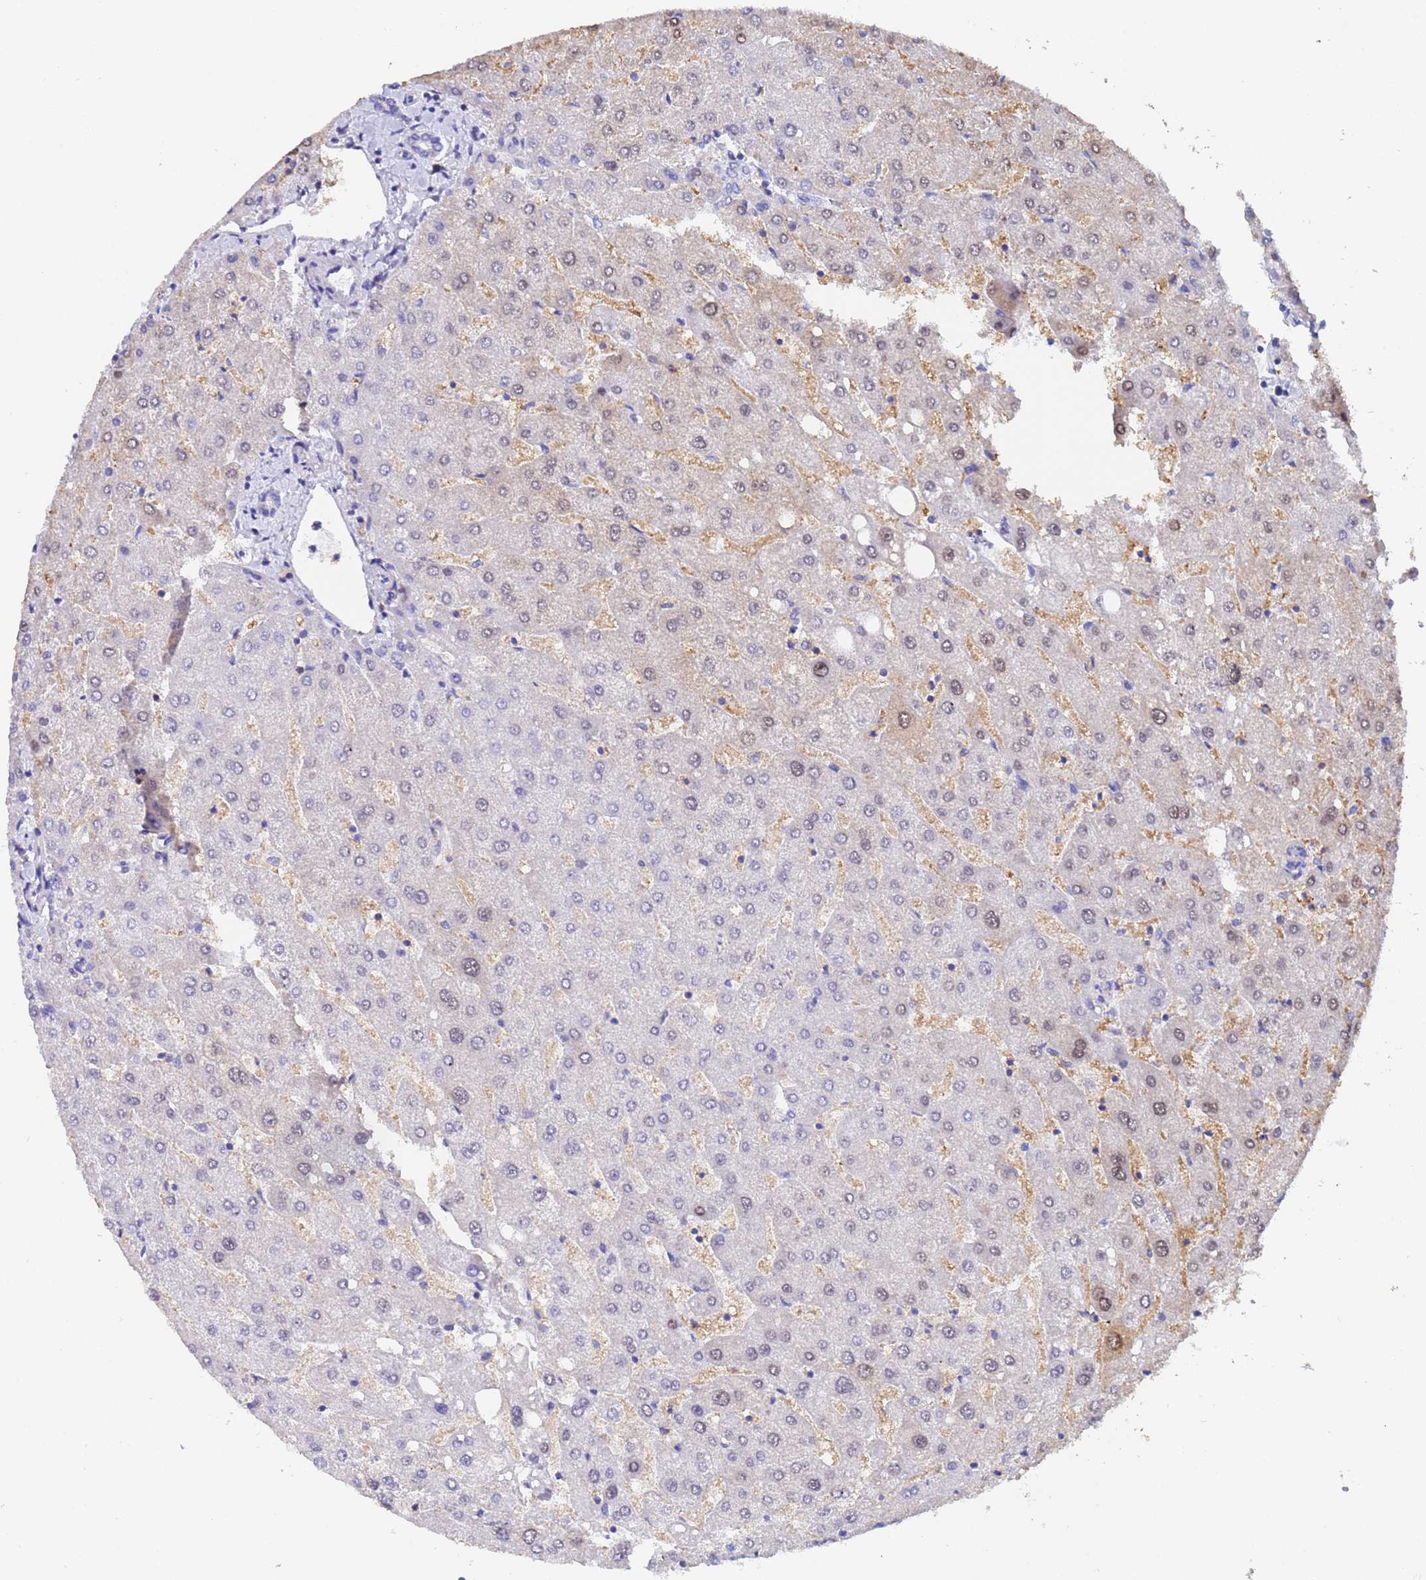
{"staining": {"intensity": "negative", "quantity": "none", "location": "none"}, "tissue": "liver", "cell_type": "Cholangiocytes", "image_type": "normal", "snomed": [{"axis": "morphology", "description": "Normal tissue, NOS"}, {"axis": "topography", "description": "Liver"}], "caption": "Immunohistochemistry (IHC) of unremarkable liver demonstrates no positivity in cholangiocytes. (DAB (3,3'-diaminobenzidine) immunohistochemistry with hematoxylin counter stain).", "gene": "UBE2O", "patient": {"sex": "male", "age": 67}}